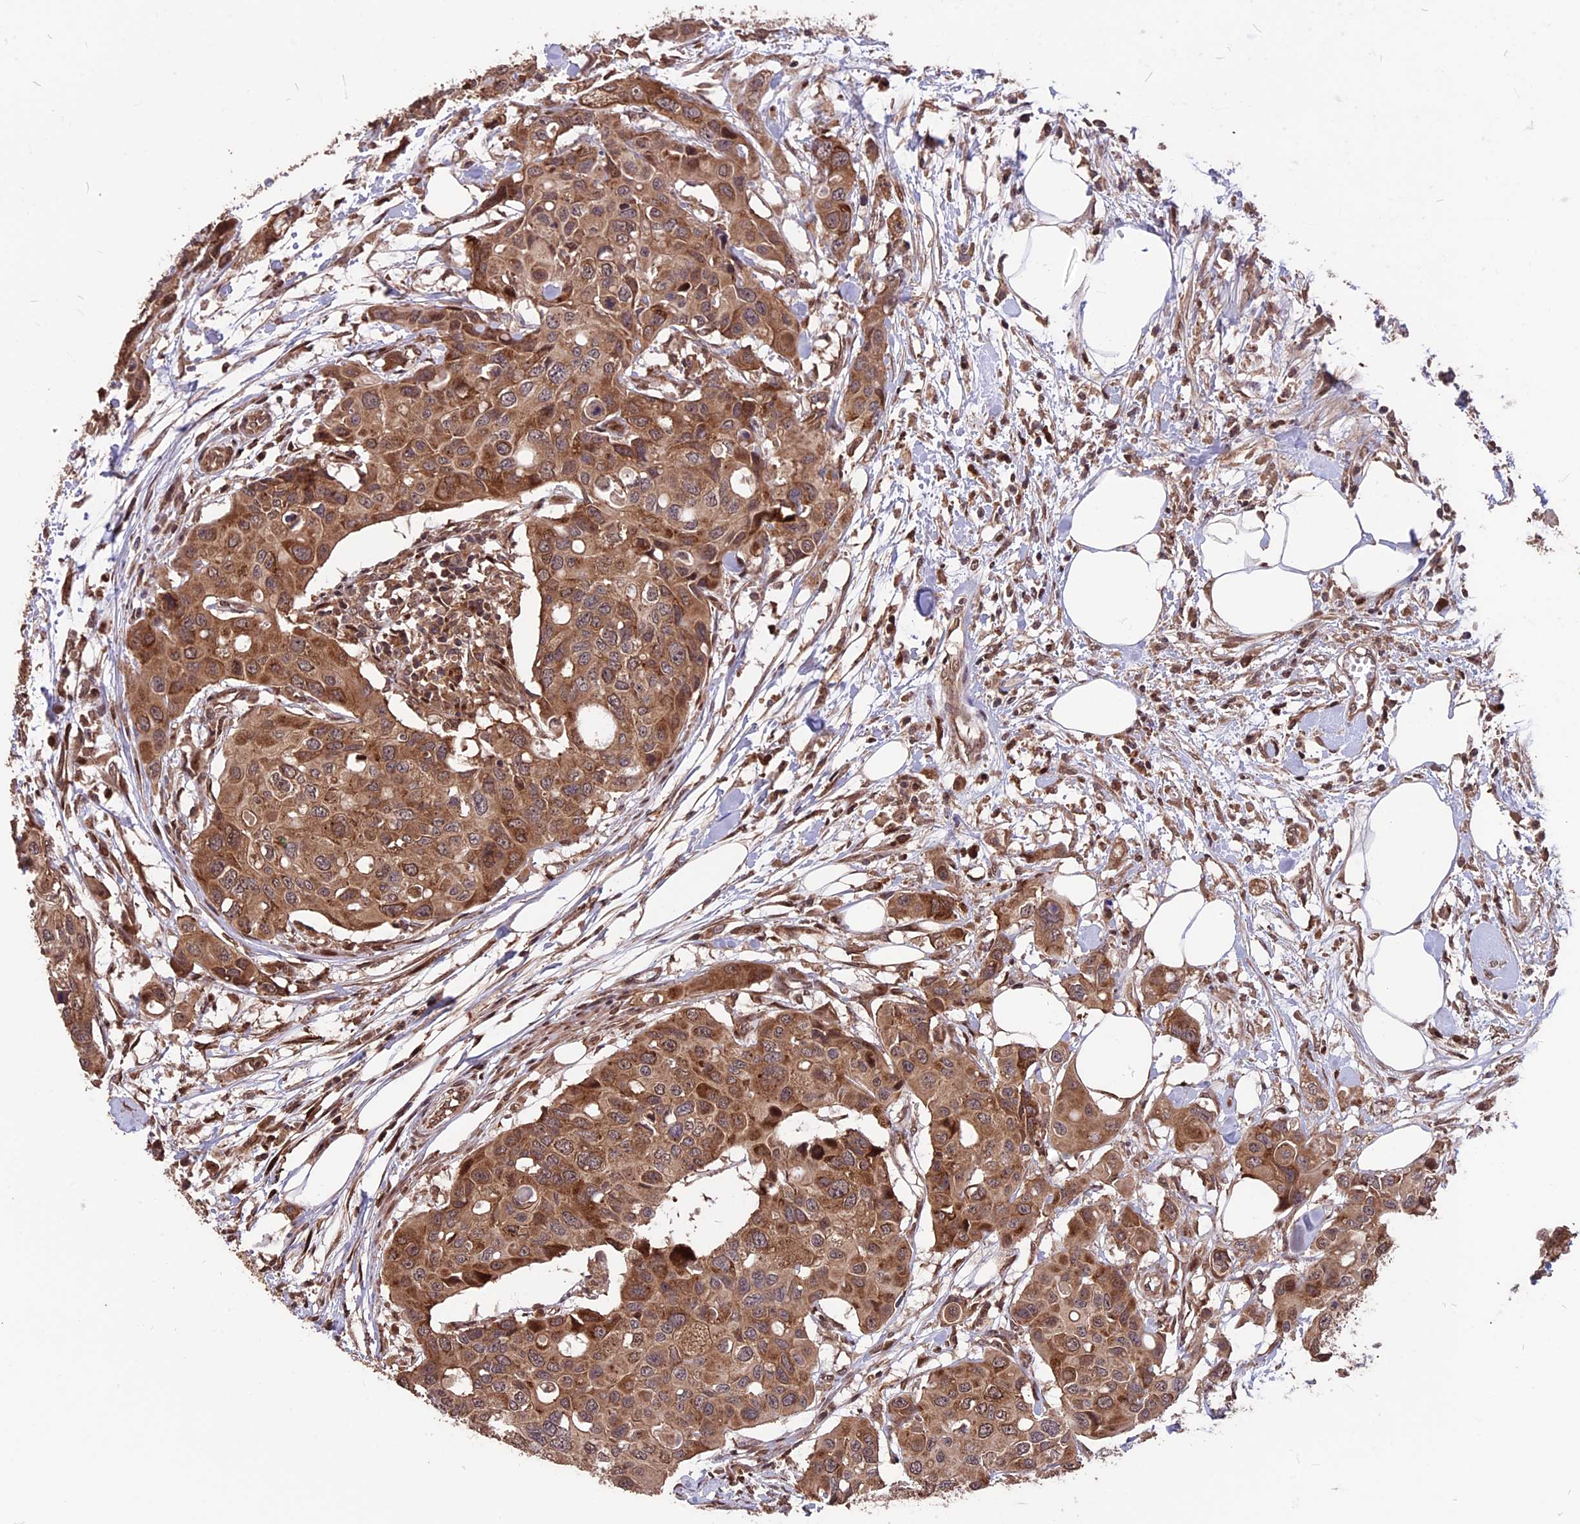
{"staining": {"intensity": "moderate", "quantity": ">75%", "location": "cytoplasmic/membranous,nuclear"}, "tissue": "colorectal cancer", "cell_type": "Tumor cells", "image_type": "cancer", "snomed": [{"axis": "morphology", "description": "Adenocarcinoma, NOS"}, {"axis": "topography", "description": "Colon"}], "caption": "A medium amount of moderate cytoplasmic/membranous and nuclear expression is appreciated in about >75% of tumor cells in colorectal cancer (adenocarcinoma) tissue.", "gene": "ZNF598", "patient": {"sex": "male", "age": 77}}